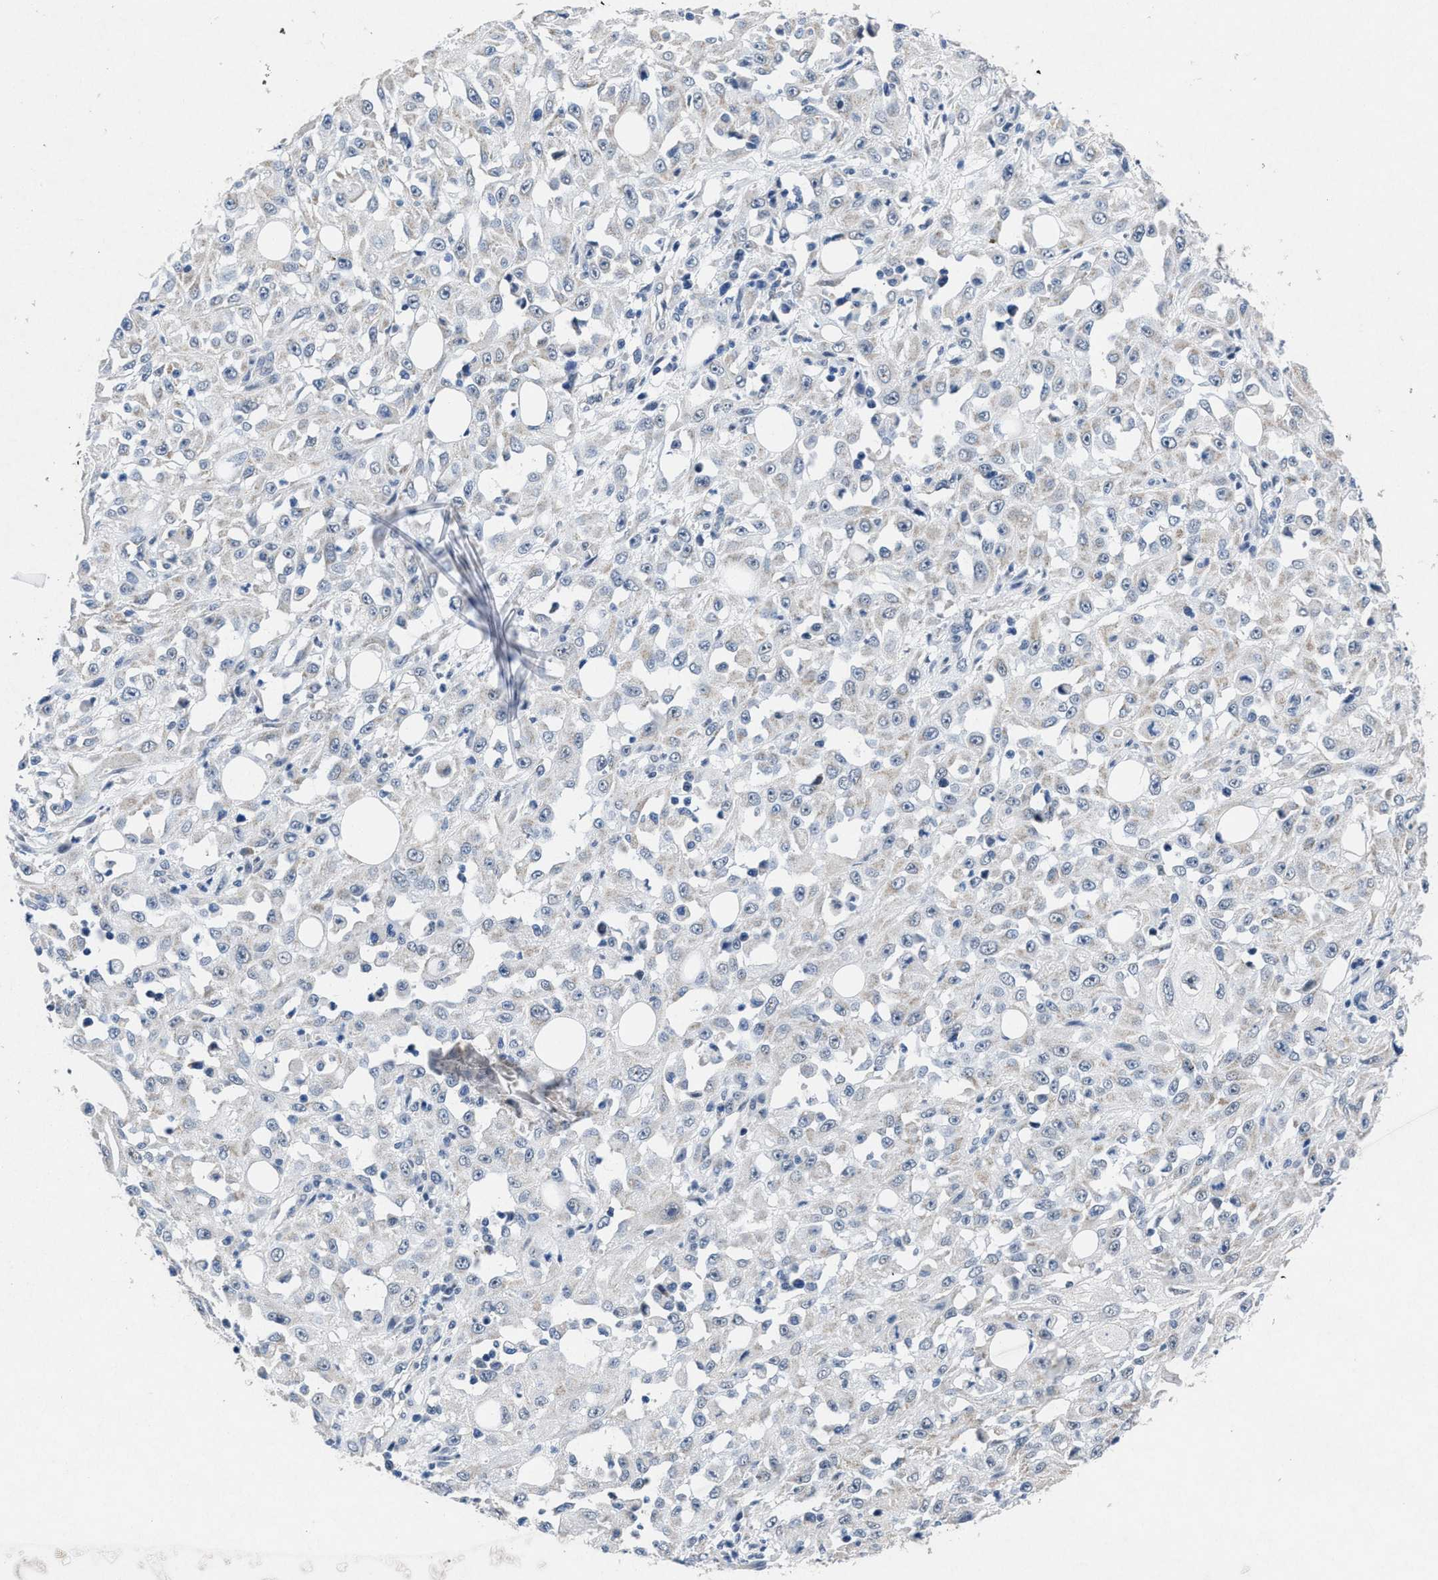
{"staining": {"intensity": "negative", "quantity": "none", "location": "none"}, "tissue": "skin cancer", "cell_type": "Tumor cells", "image_type": "cancer", "snomed": [{"axis": "morphology", "description": "Squamous cell carcinoma, NOS"}, {"axis": "morphology", "description": "Squamous cell carcinoma, metastatic, NOS"}, {"axis": "topography", "description": "Skin"}, {"axis": "topography", "description": "Lymph node"}], "caption": "Tumor cells are negative for protein expression in human skin cancer (metastatic squamous cell carcinoma). The staining is performed using DAB (3,3'-diaminobenzidine) brown chromogen with nuclei counter-stained in using hematoxylin.", "gene": "ID3", "patient": {"sex": "male", "age": 75}}